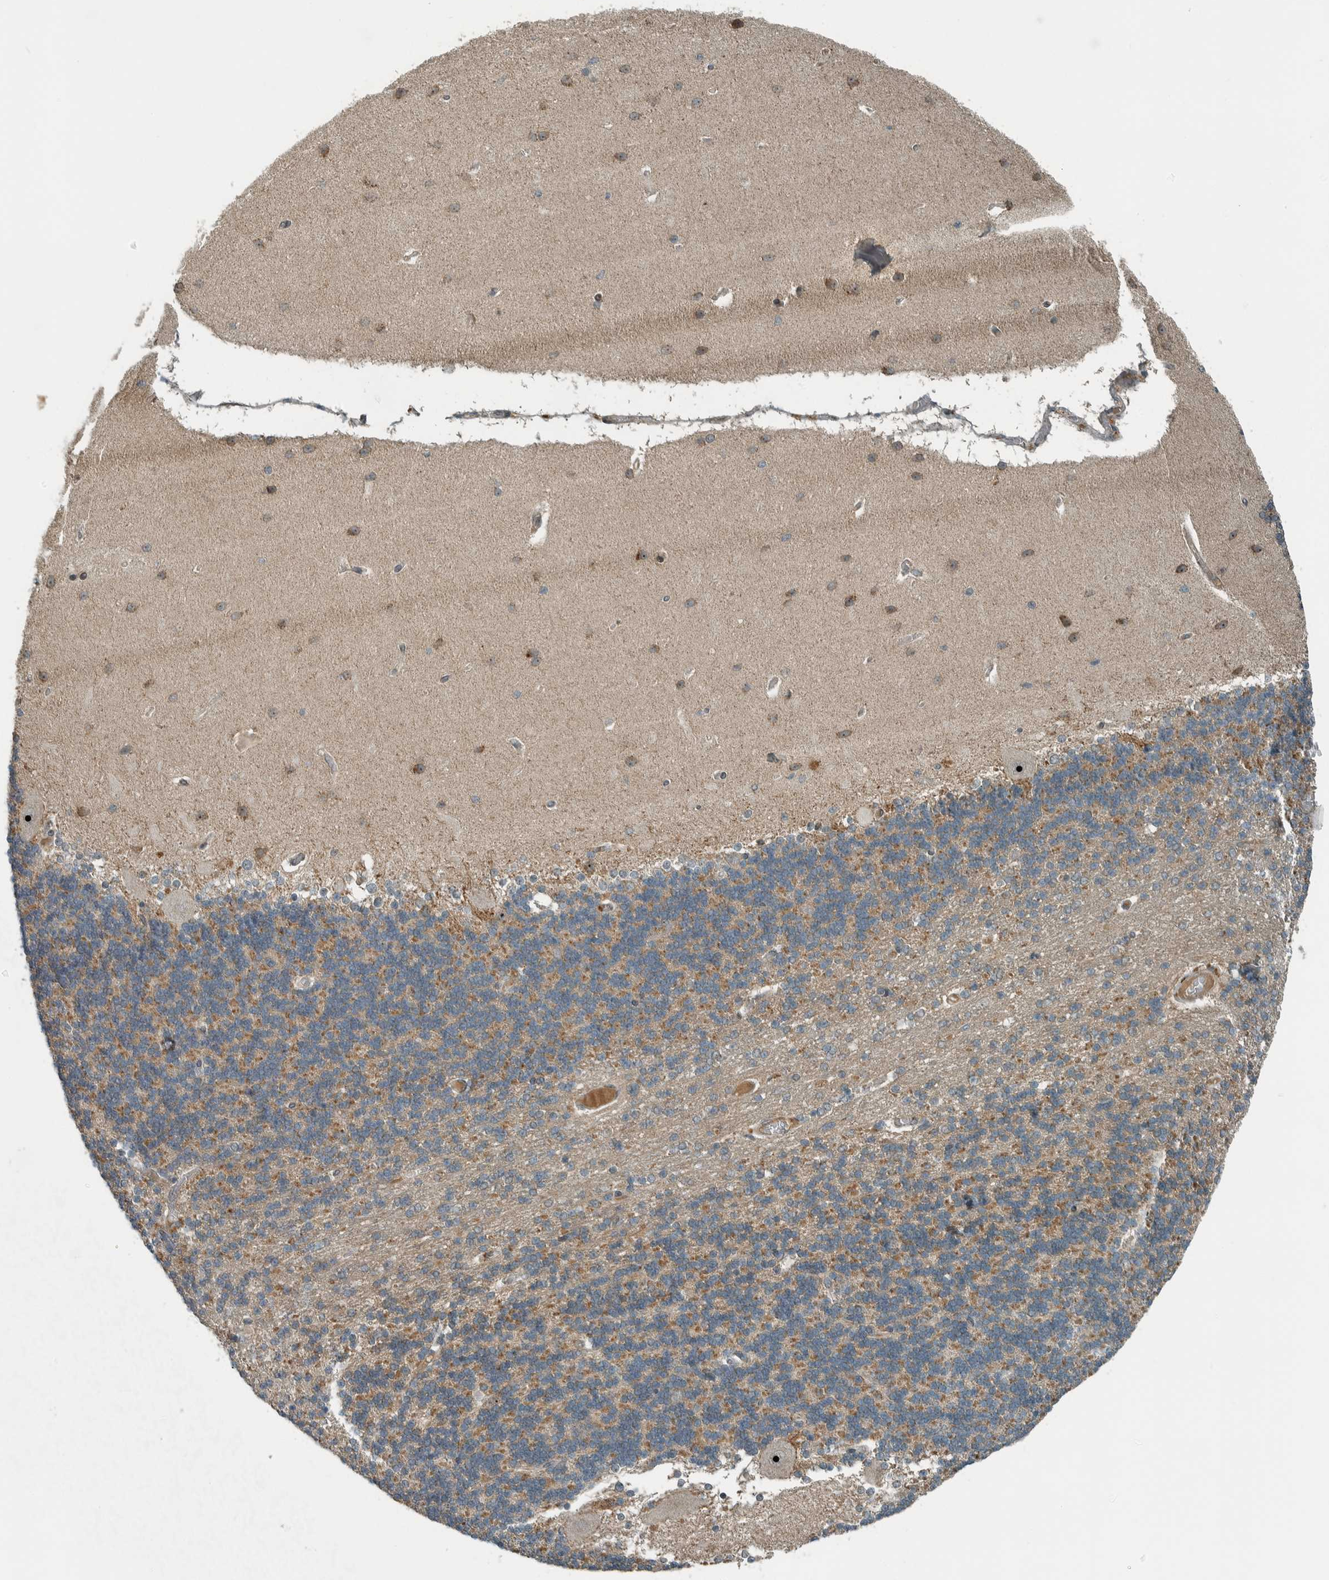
{"staining": {"intensity": "moderate", "quantity": ">75%", "location": "cytoplasmic/membranous"}, "tissue": "cerebellum", "cell_type": "Cells in granular layer", "image_type": "normal", "snomed": [{"axis": "morphology", "description": "Normal tissue, NOS"}, {"axis": "topography", "description": "Cerebellum"}], "caption": "IHC (DAB (3,3'-diaminobenzidine)) staining of normal cerebellum displays moderate cytoplasmic/membranous protein expression in approximately >75% of cells in granular layer.", "gene": "XPO5", "patient": {"sex": "female", "age": 54}}